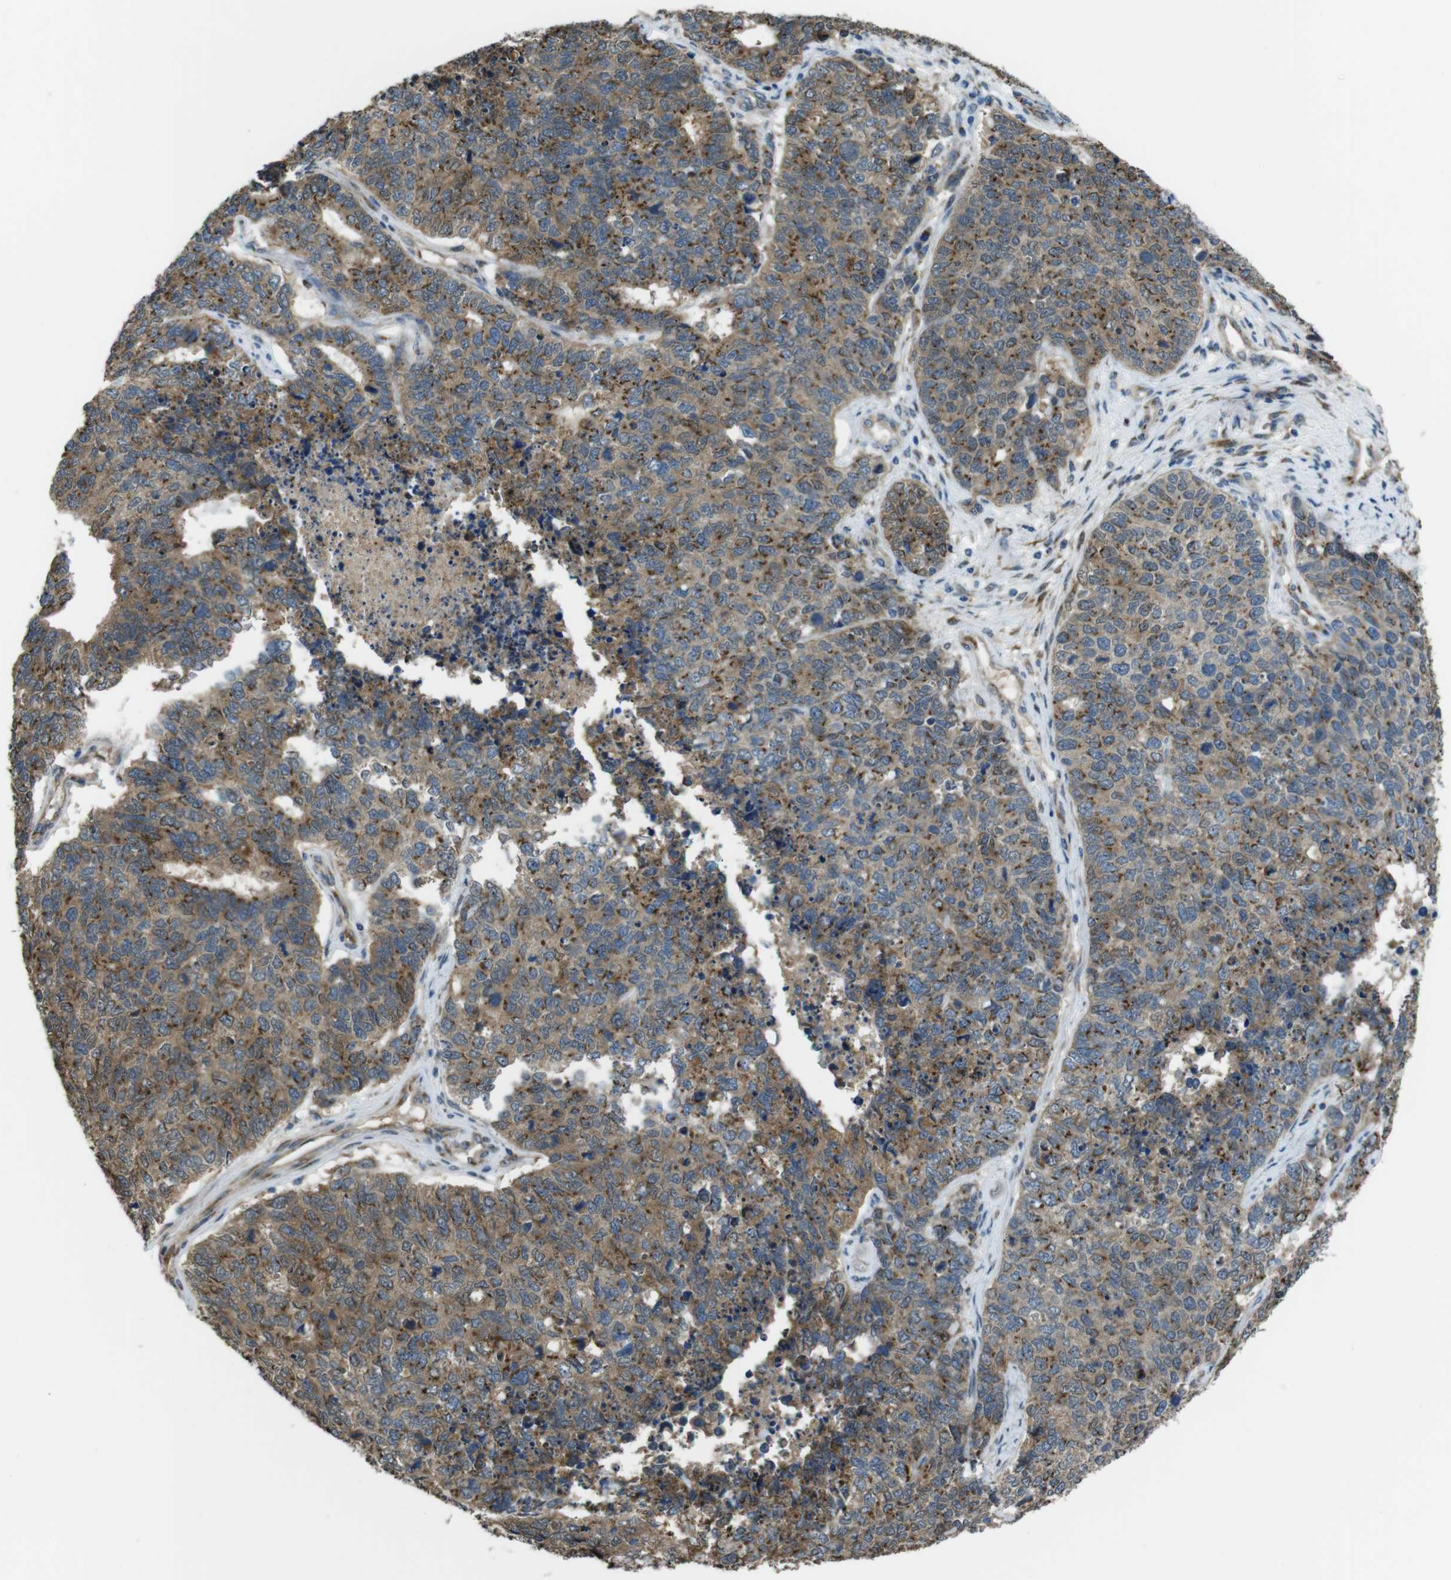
{"staining": {"intensity": "moderate", "quantity": ">75%", "location": "cytoplasmic/membranous"}, "tissue": "cervical cancer", "cell_type": "Tumor cells", "image_type": "cancer", "snomed": [{"axis": "morphology", "description": "Squamous cell carcinoma, NOS"}, {"axis": "topography", "description": "Cervix"}], "caption": "Tumor cells show moderate cytoplasmic/membranous expression in approximately >75% of cells in squamous cell carcinoma (cervical).", "gene": "RAB6A", "patient": {"sex": "female", "age": 63}}